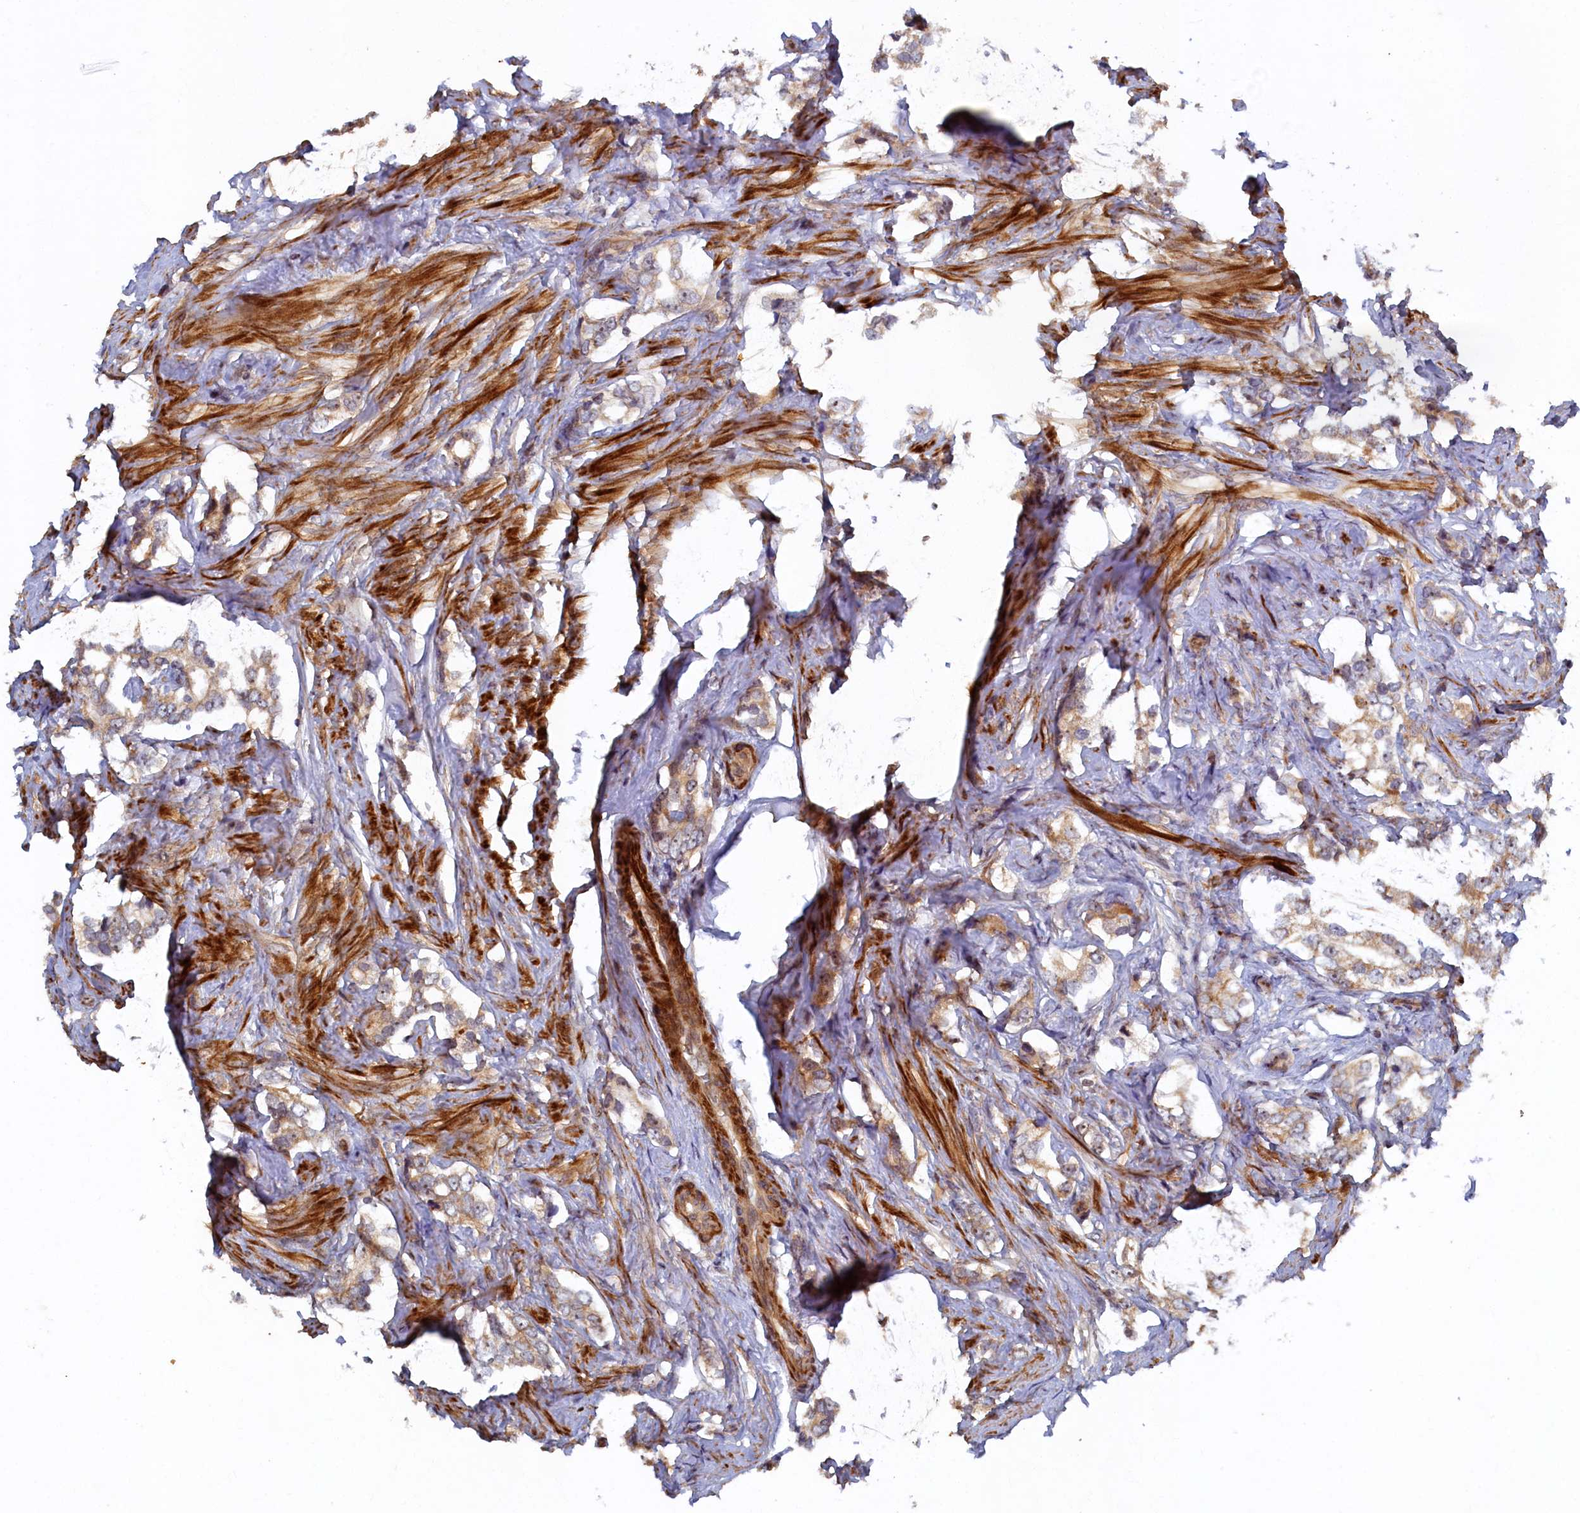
{"staining": {"intensity": "weak", "quantity": "25%-75%", "location": "cytoplasmic/membranous"}, "tissue": "prostate cancer", "cell_type": "Tumor cells", "image_type": "cancer", "snomed": [{"axis": "morphology", "description": "Adenocarcinoma, High grade"}, {"axis": "topography", "description": "Prostate"}], "caption": "Protein expression analysis of prostate cancer (high-grade adenocarcinoma) shows weak cytoplasmic/membranous positivity in approximately 25%-75% of tumor cells.", "gene": "CEP20", "patient": {"sex": "male", "age": 66}}